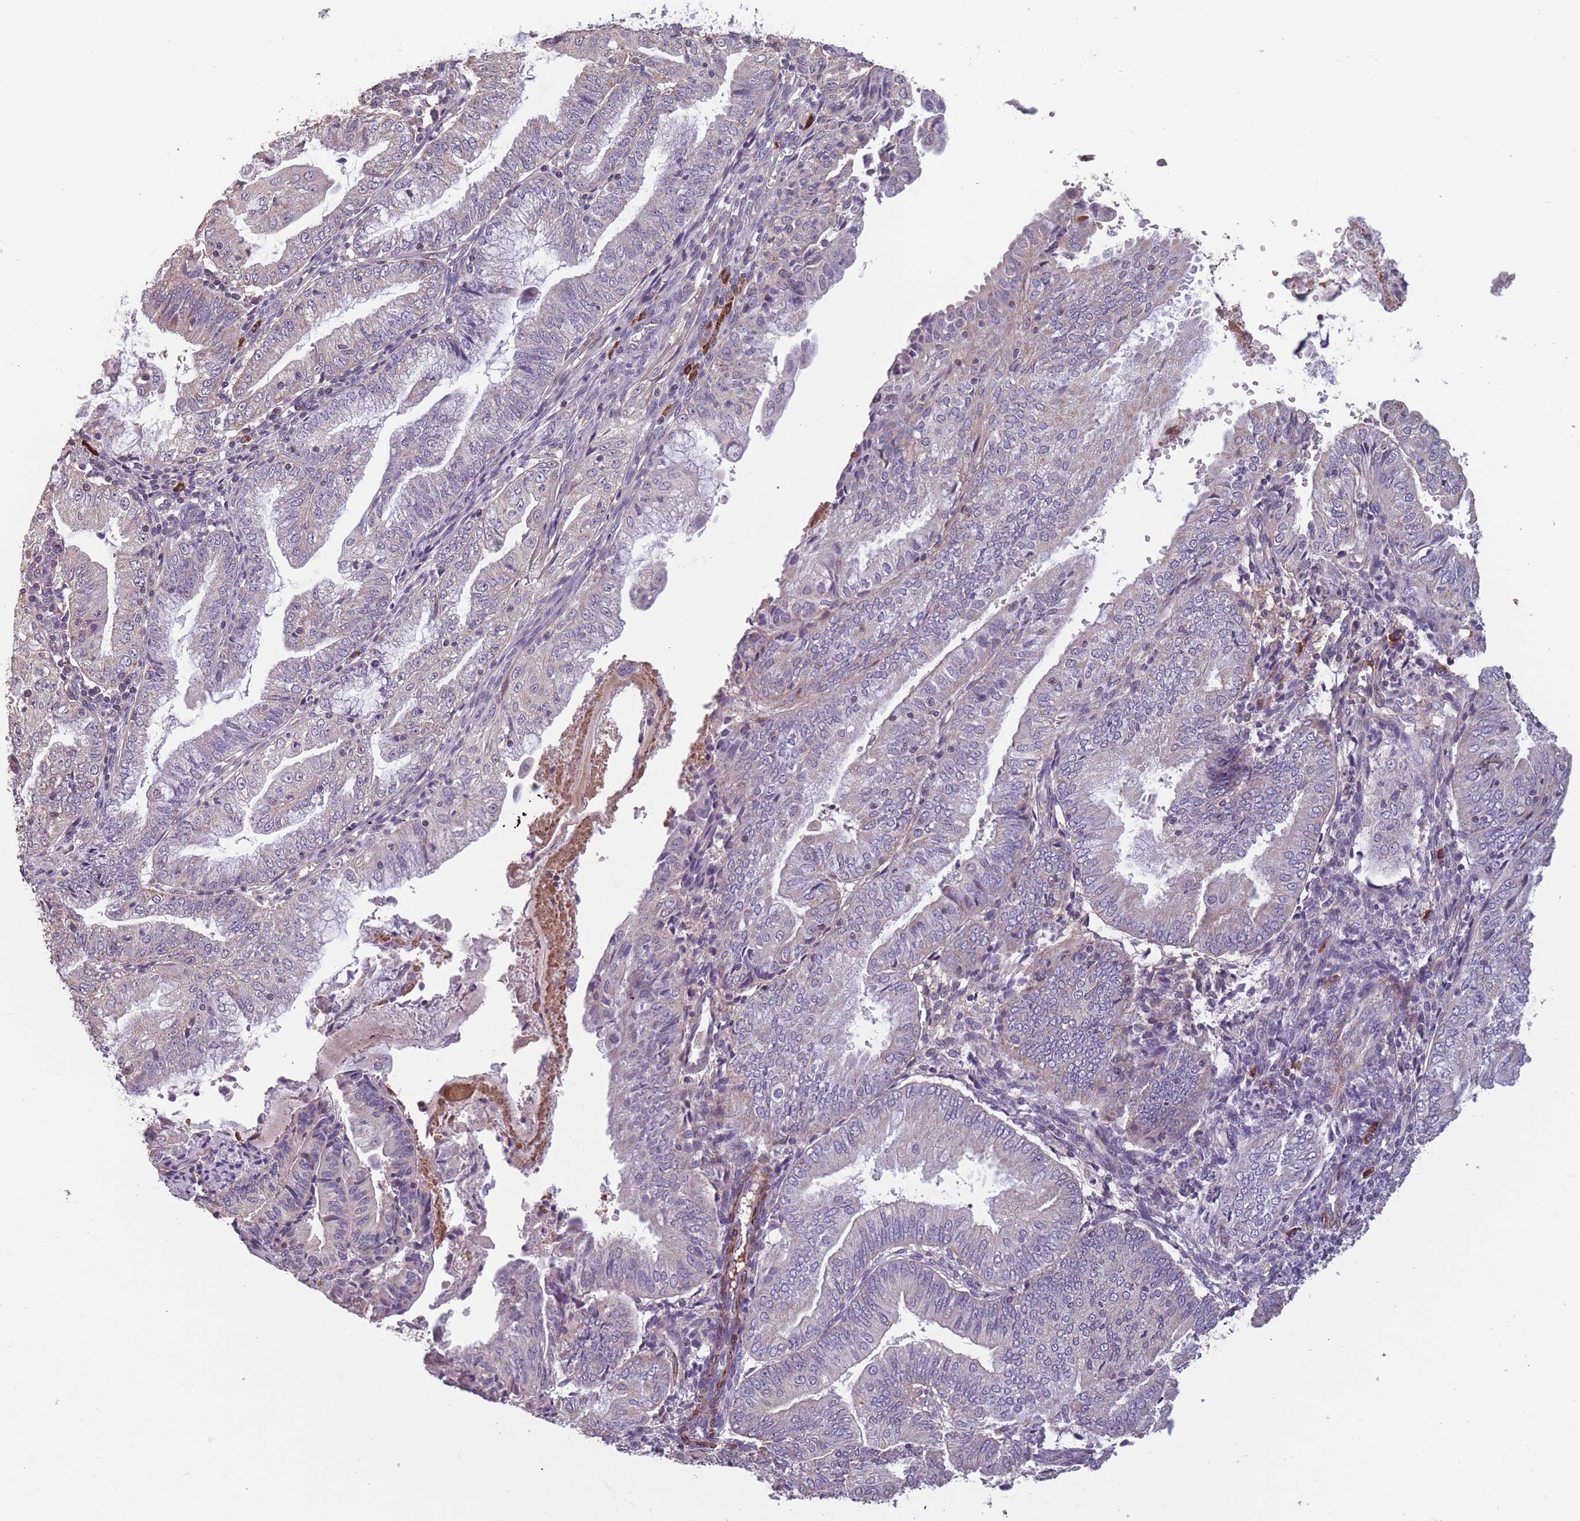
{"staining": {"intensity": "weak", "quantity": "<25%", "location": "cytoplasmic/membranous"}, "tissue": "endometrial cancer", "cell_type": "Tumor cells", "image_type": "cancer", "snomed": [{"axis": "morphology", "description": "Adenocarcinoma, NOS"}, {"axis": "topography", "description": "Endometrium"}], "caption": "Endometrial adenocarcinoma stained for a protein using IHC demonstrates no positivity tumor cells.", "gene": "TOMM40L", "patient": {"sex": "female", "age": 55}}